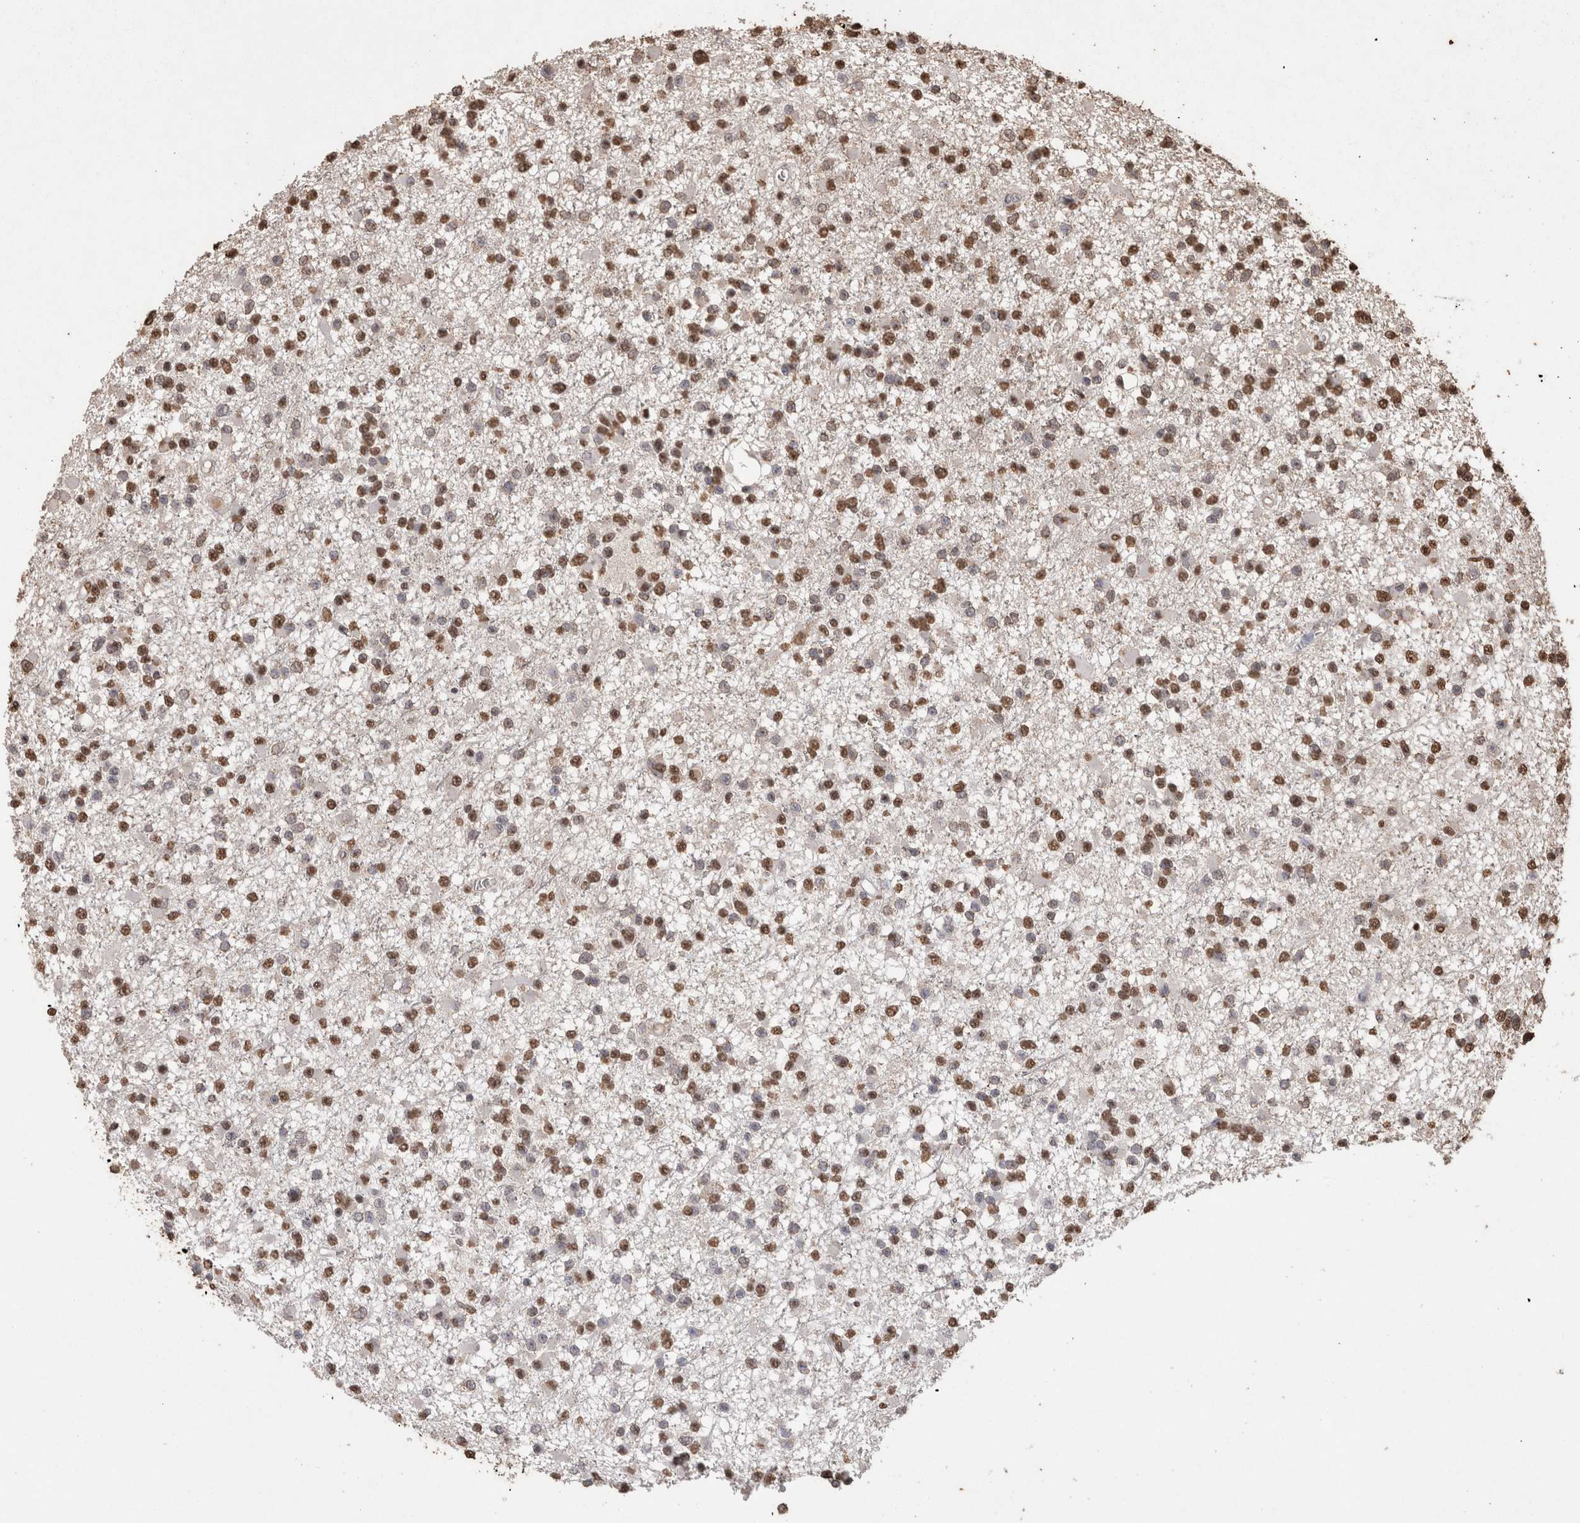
{"staining": {"intensity": "moderate", "quantity": ">75%", "location": "nuclear"}, "tissue": "glioma", "cell_type": "Tumor cells", "image_type": "cancer", "snomed": [{"axis": "morphology", "description": "Glioma, malignant, Low grade"}, {"axis": "topography", "description": "Brain"}], "caption": "Immunohistochemistry of glioma shows medium levels of moderate nuclear staining in approximately >75% of tumor cells. (Stains: DAB in brown, nuclei in blue, Microscopy: brightfield microscopy at high magnification).", "gene": "POU5F1", "patient": {"sex": "female", "age": 22}}